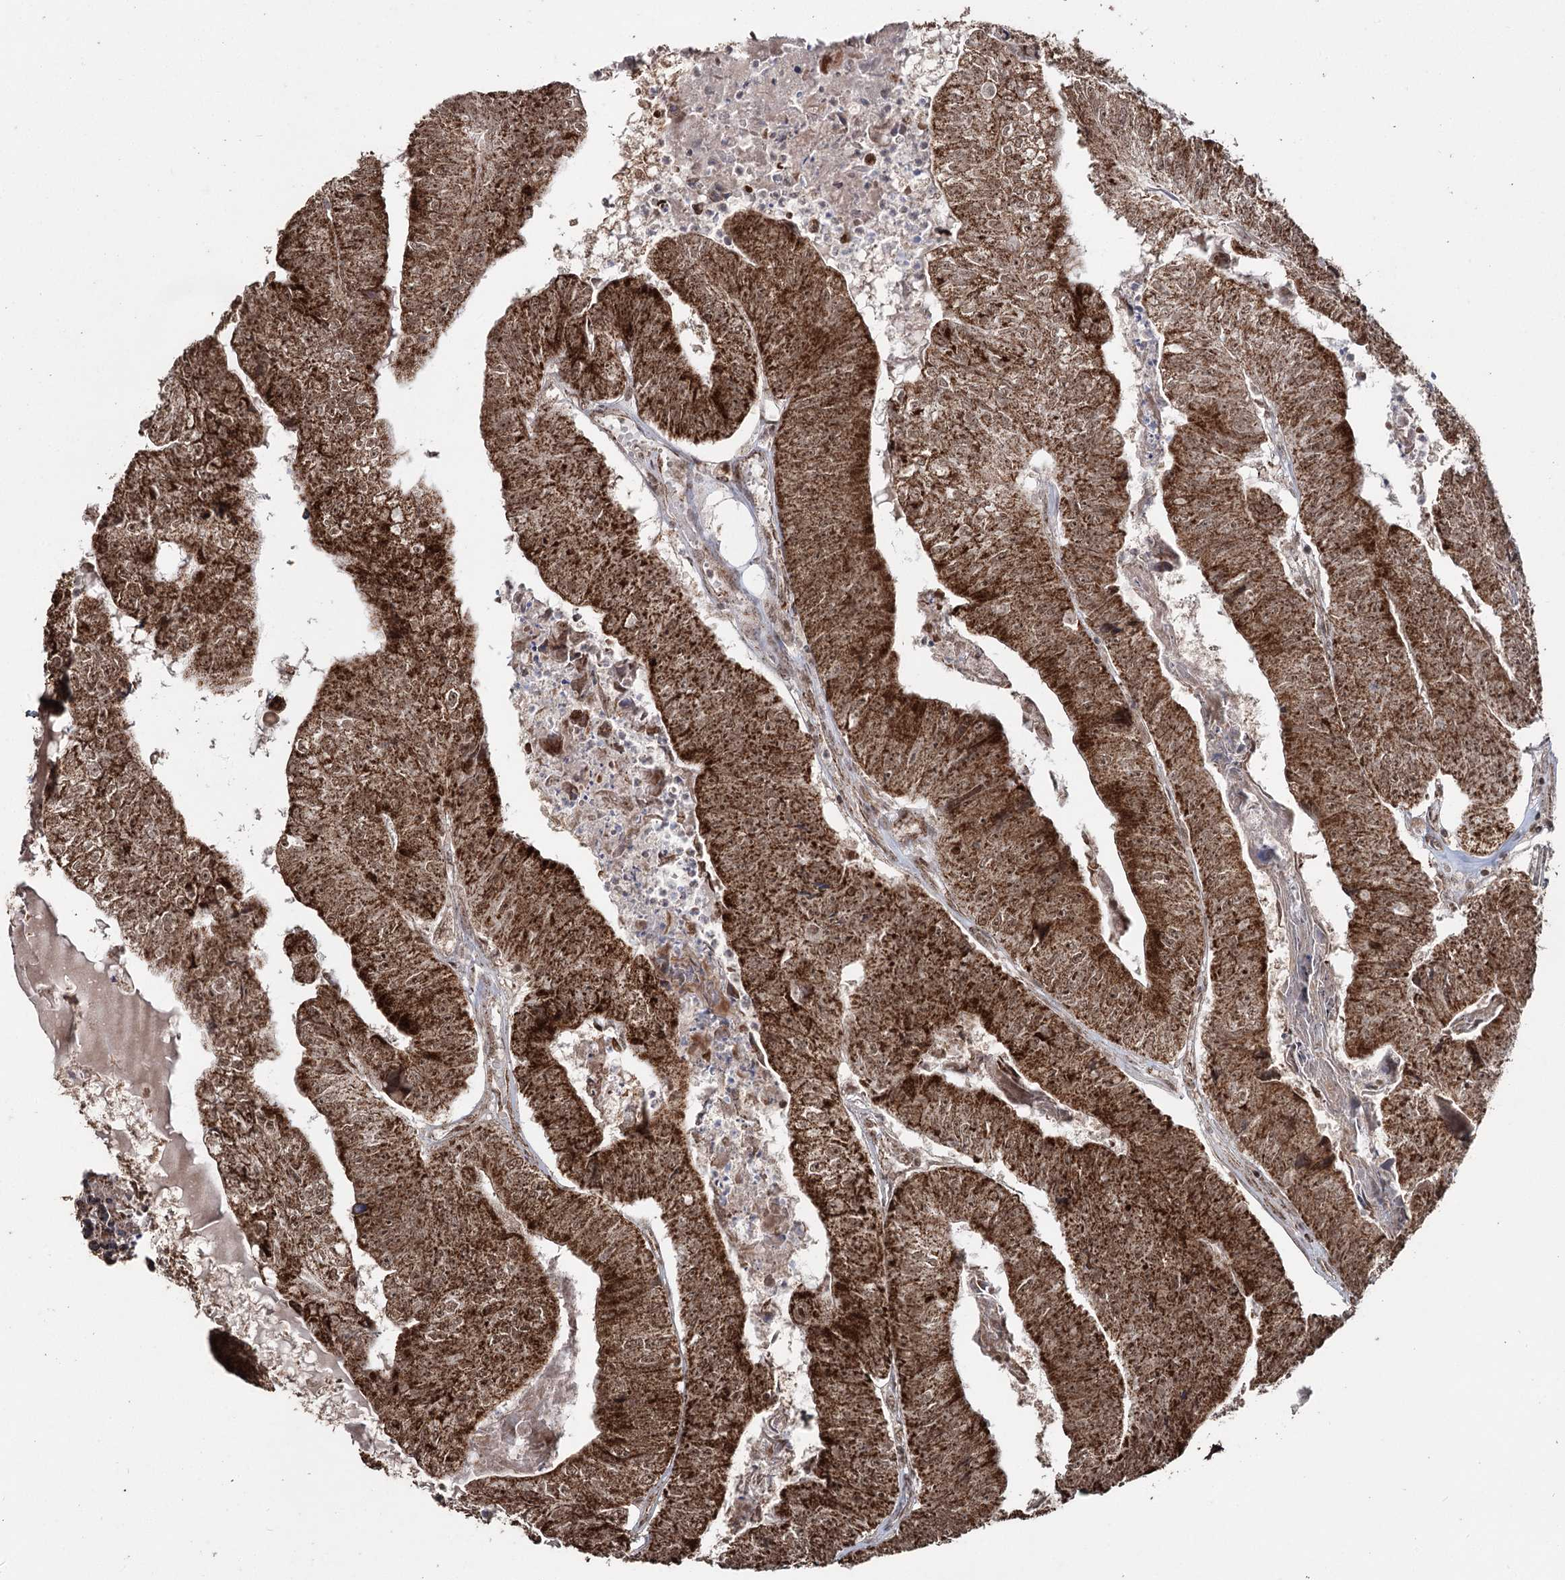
{"staining": {"intensity": "strong", "quantity": ">75%", "location": "cytoplasmic/membranous,nuclear"}, "tissue": "colorectal cancer", "cell_type": "Tumor cells", "image_type": "cancer", "snomed": [{"axis": "morphology", "description": "Adenocarcinoma, NOS"}, {"axis": "topography", "description": "Colon"}], "caption": "Colorectal cancer stained for a protein (brown) demonstrates strong cytoplasmic/membranous and nuclear positive expression in approximately >75% of tumor cells.", "gene": "PDHX", "patient": {"sex": "female", "age": 67}}